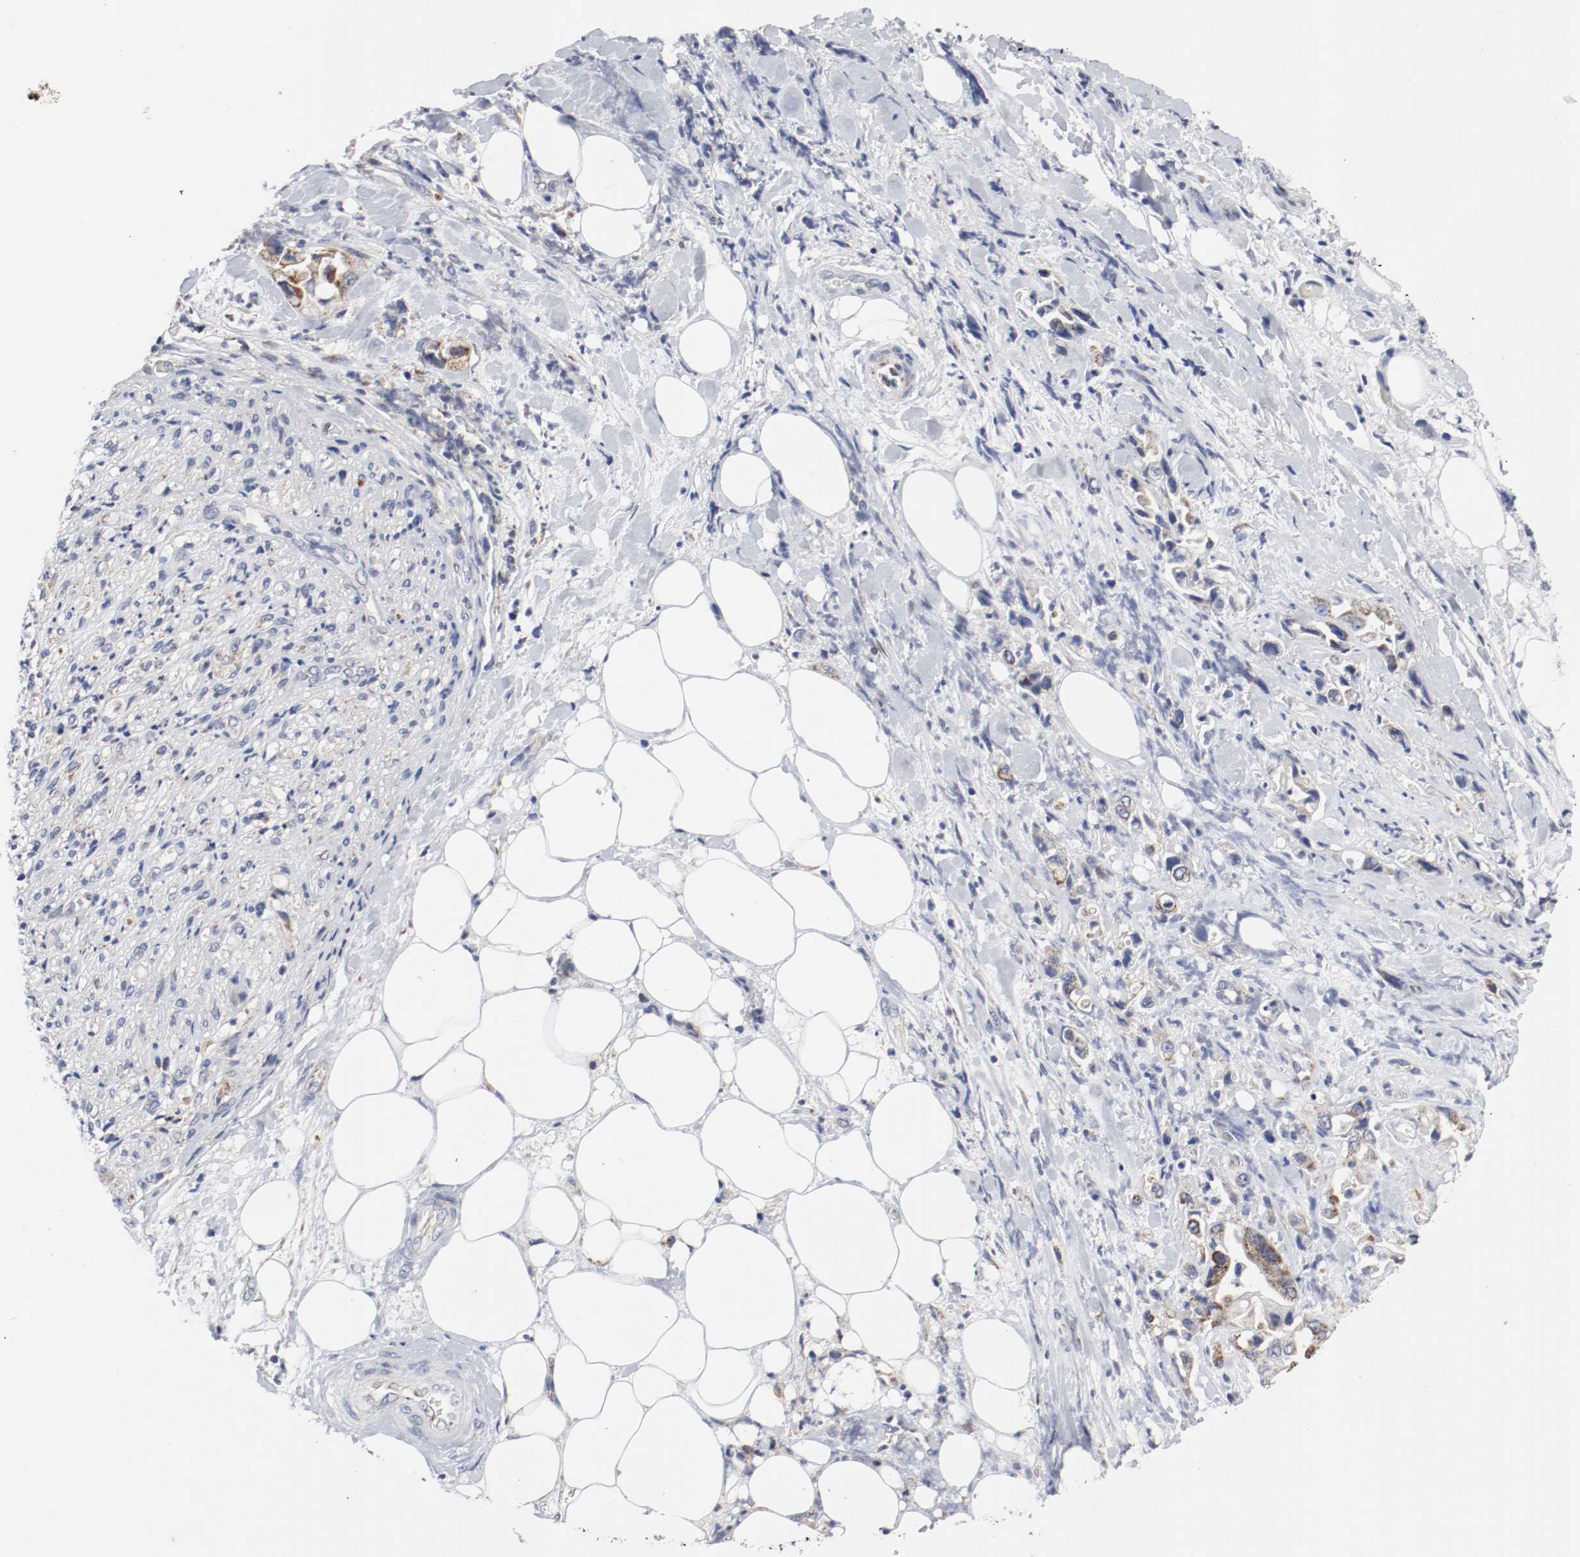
{"staining": {"intensity": "moderate", "quantity": ">75%", "location": "cytoplasmic/membranous"}, "tissue": "pancreatic cancer", "cell_type": "Tumor cells", "image_type": "cancer", "snomed": [{"axis": "morphology", "description": "Adenocarcinoma, NOS"}, {"axis": "topography", "description": "Pancreas"}], "caption": "Adenocarcinoma (pancreatic) tissue displays moderate cytoplasmic/membranous expression in approximately >75% of tumor cells, visualized by immunohistochemistry.", "gene": "AFG3L2", "patient": {"sex": "male", "age": 70}}